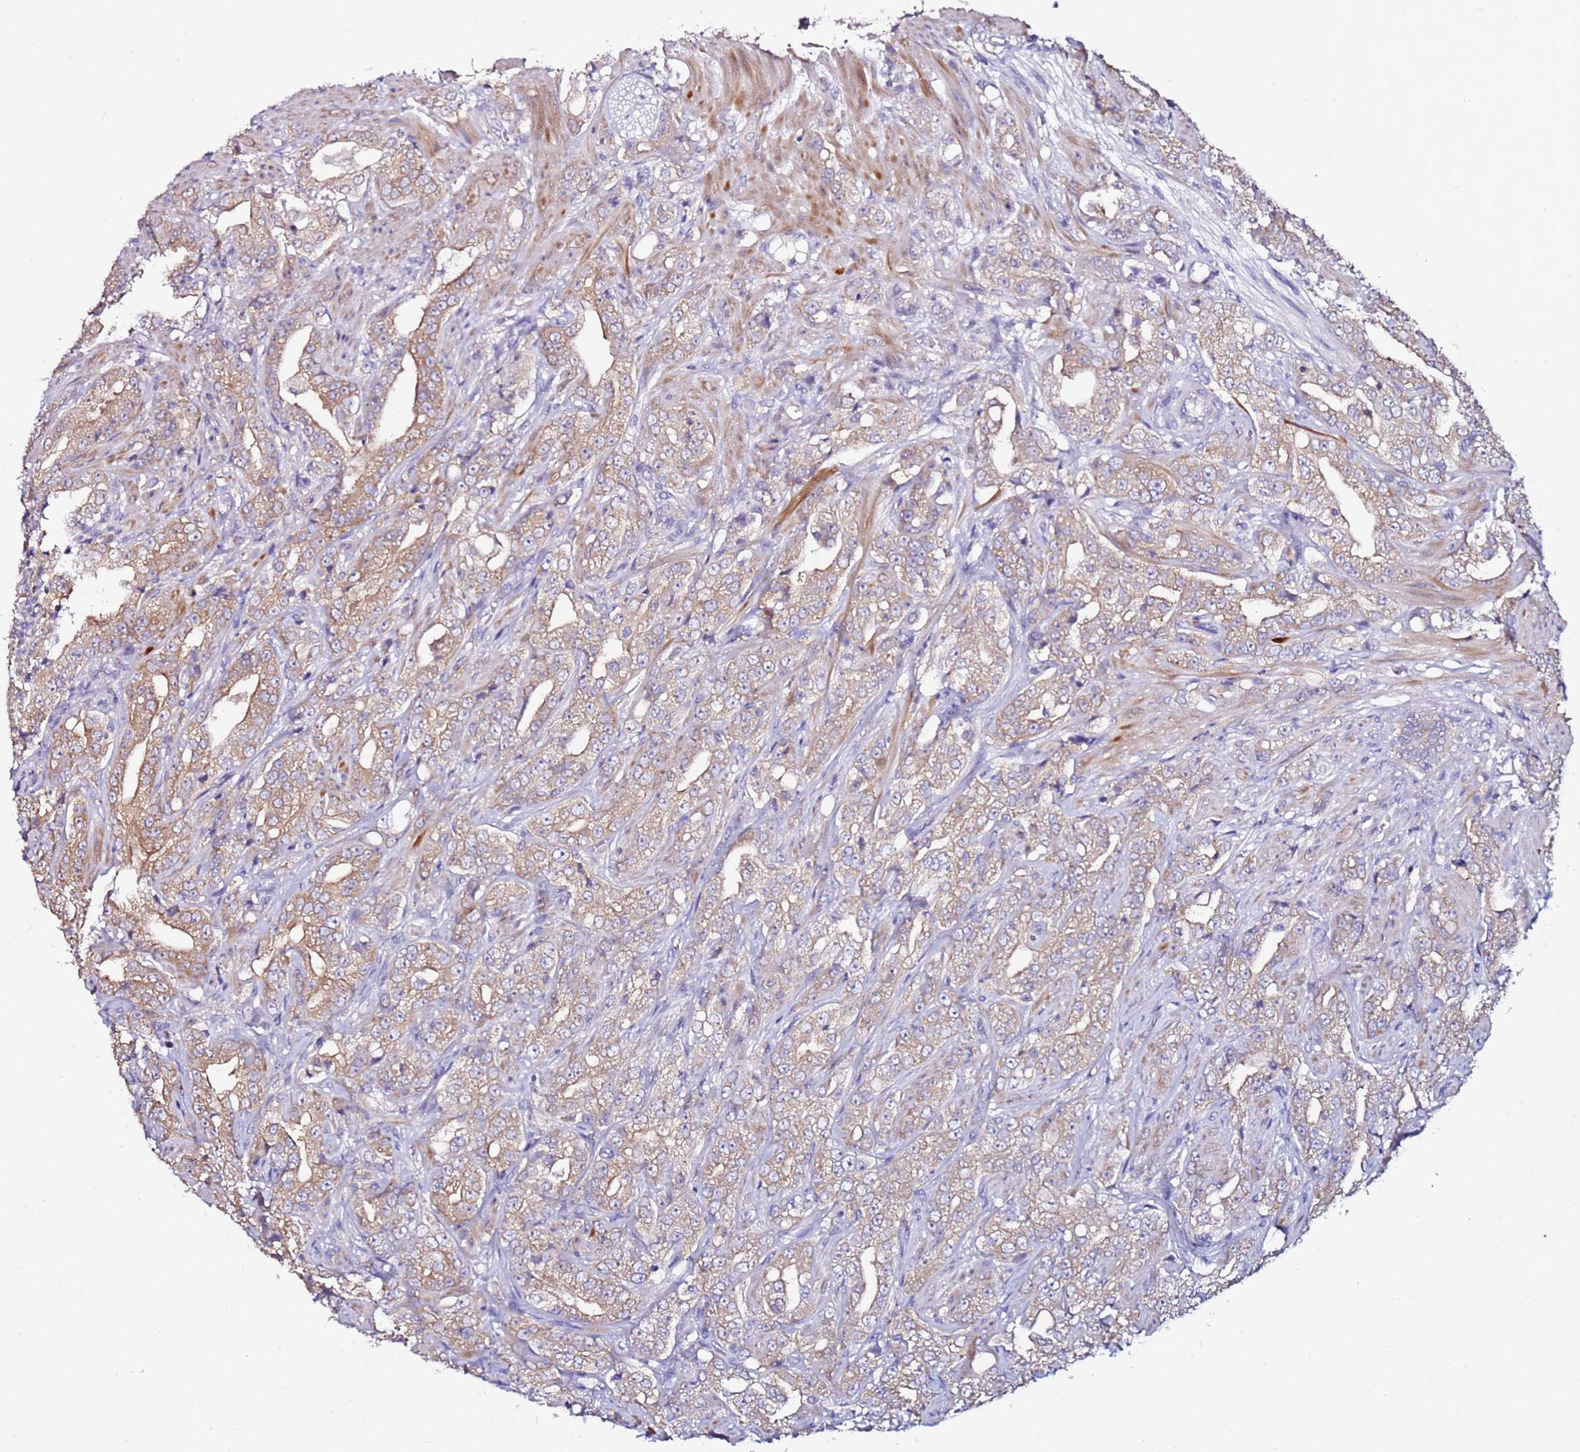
{"staining": {"intensity": "moderate", "quantity": "25%-75%", "location": "cytoplasmic/membranous"}, "tissue": "prostate cancer", "cell_type": "Tumor cells", "image_type": "cancer", "snomed": [{"axis": "morphology", "description": "Adenocarcinoma, Low grade"}, {"axis": "topography", "description": "Prostate"}], "caption": "A micrograph of prostate cancer stained for a protein demonstrates moderate cytoplasmic/membranous brown staining in tumor cells.", "gene": "SRRM5", "patient": {"sex": "male", "age": 67}}